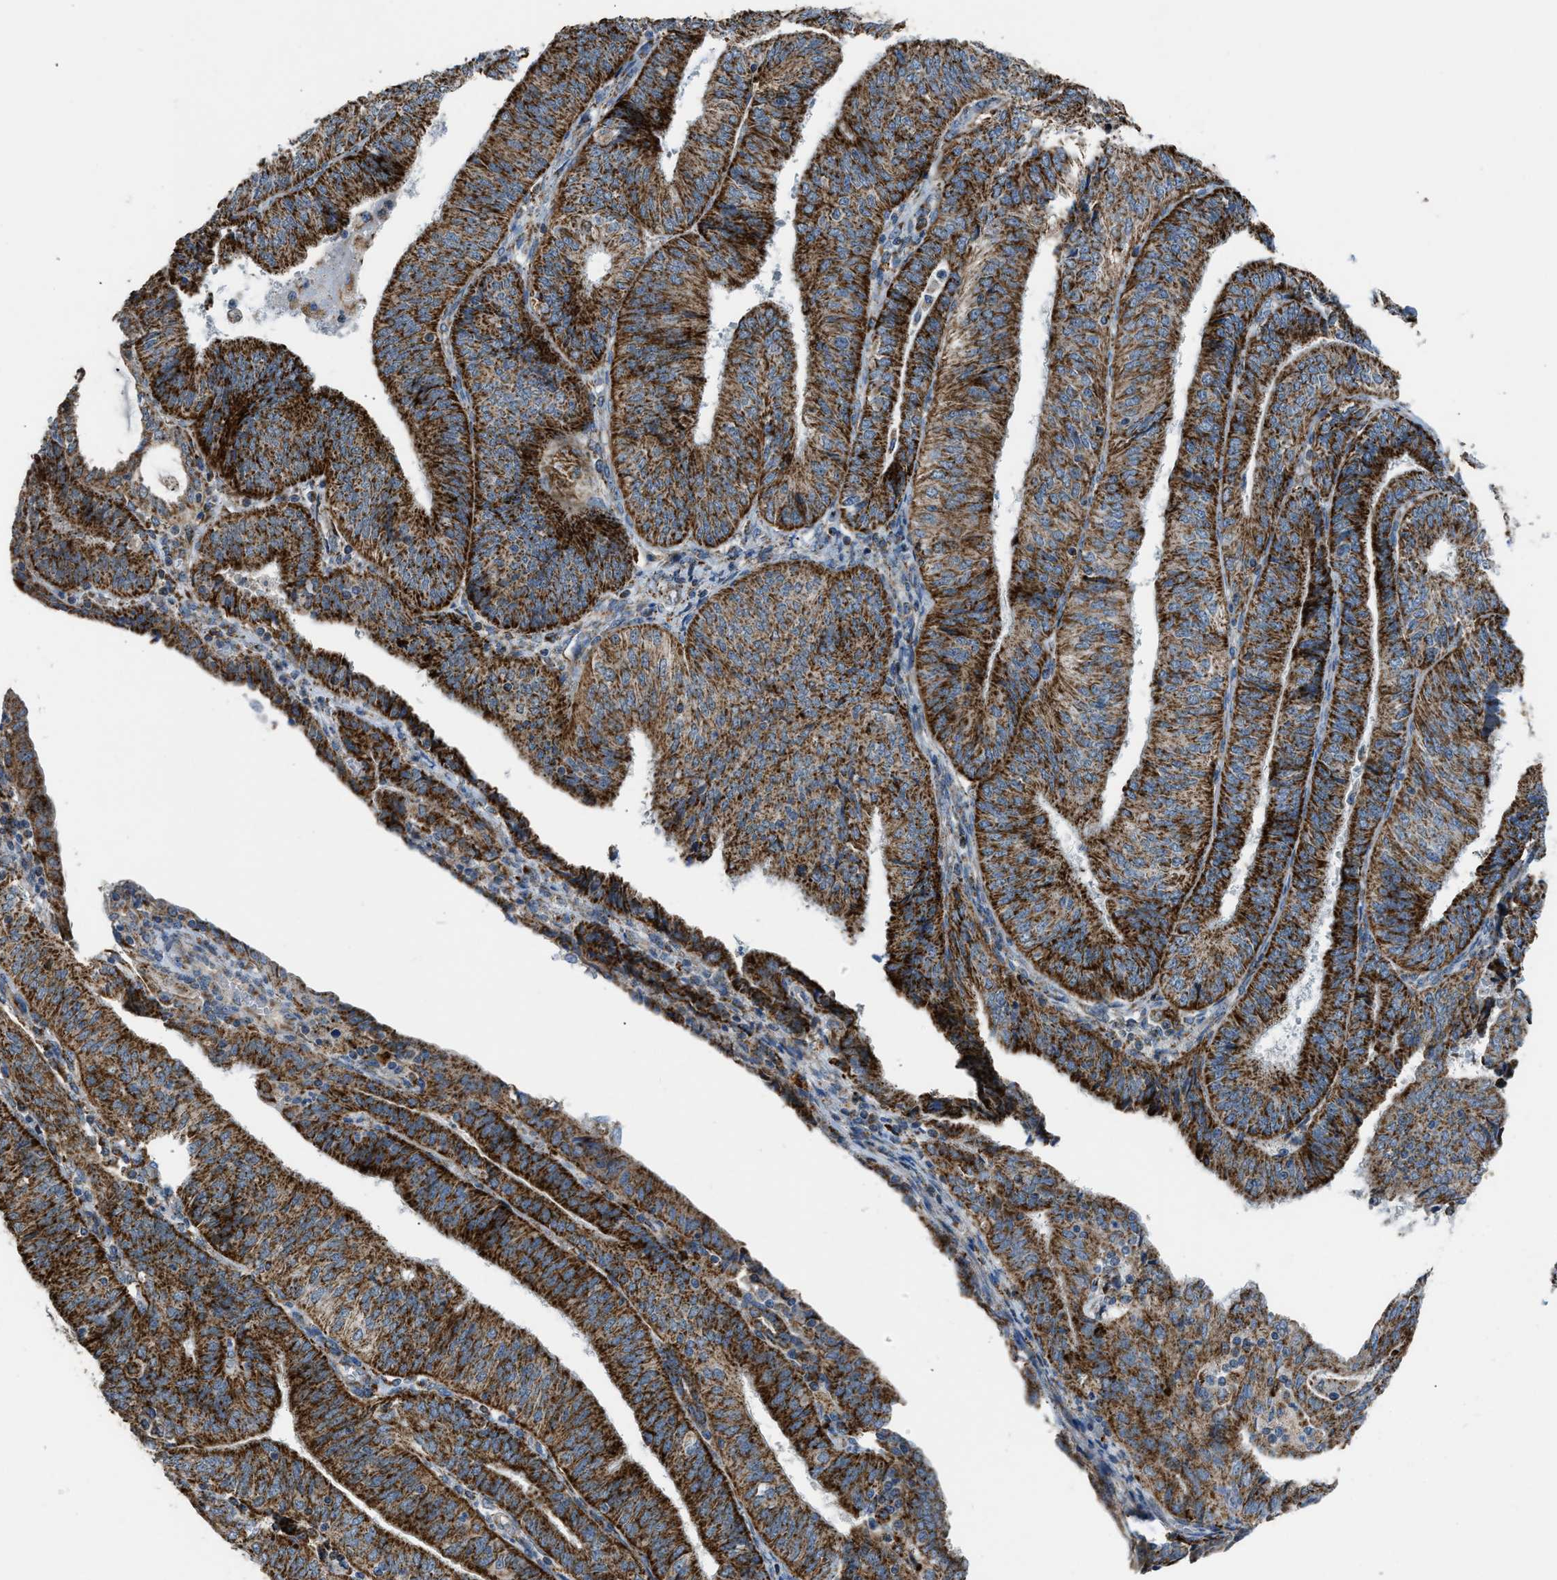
{"staining": {"intensity": "strong", "quantity": ">75%", "location": "cytoplasmic/membranous"}, "tissue": "endometrial cancer", "cell_type": "Tumor cells", "image_type": "cancer", "snomed": [{"axis": "morphology", "description": "Adenocarcinoma, NOS"}, {"axis": "topography", "description": "Endometrium"}], "caption": "The histopathology image demonstrates a brown stain indicating the presence of a protein in the cytoplasmic/membranous of tumor cells in endometrial cancer (adenocarcinoma).", "gene": "SMIM20", "patient": {"sex": "female", "age": 58}}